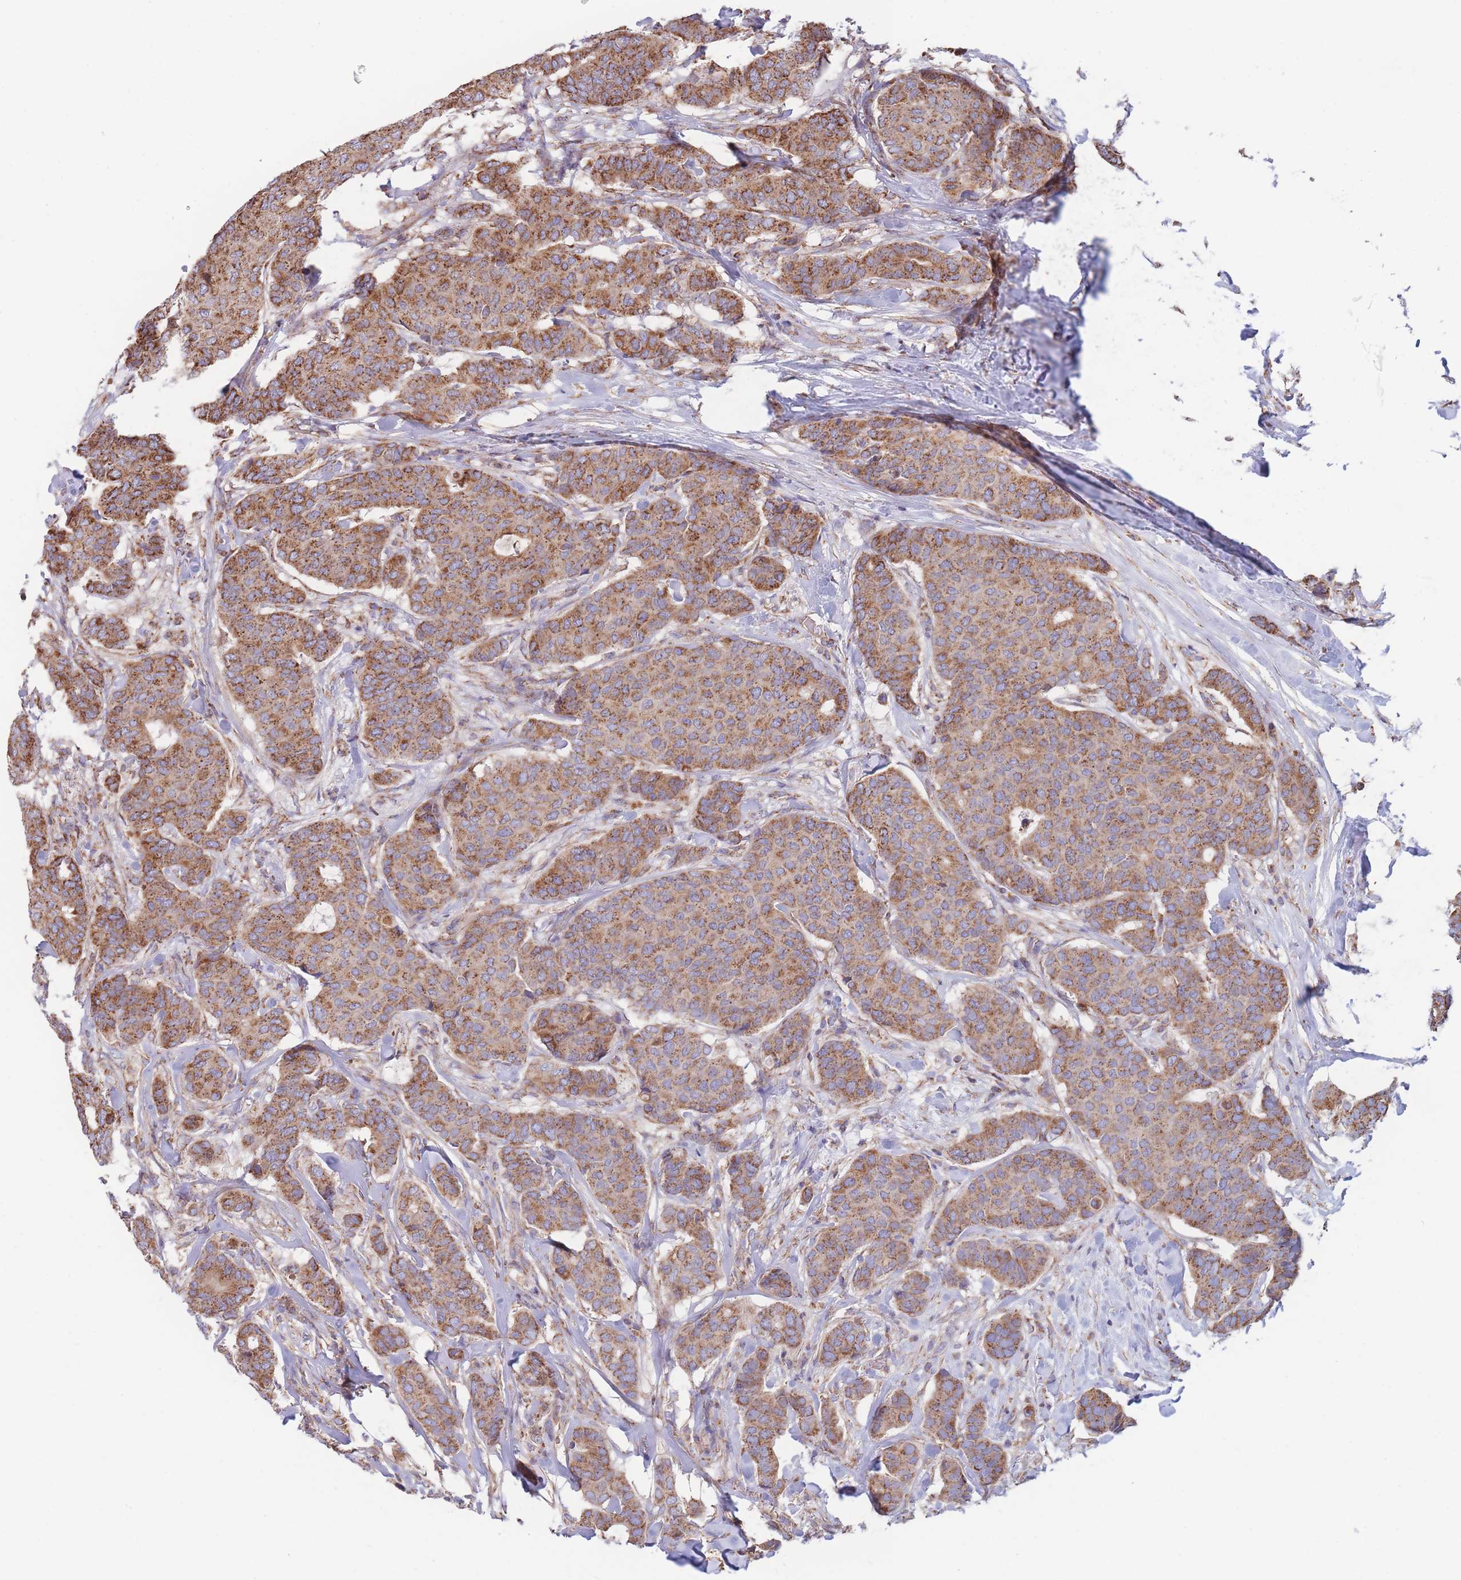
{"staining": {"intensity": "moderate", "quantity": ">75%", "location": "cytoplasmic/membranous"}, "tissue": "breast cancer", "cell_type": "Tumor cells", "image_type": "cancer", "snomed": [{"axis": "morphology", "description": "Duct carcinoma"}, {"axis": "topography", "description": "Breast"}], "caption": "Brown immunohistochemical staining in breast cancer (intraductal carcinoma) demonstrates moderate cytoplasmic/membranous positivity in about >75% of tumor cells. The protein of interest is stained brown, and the nuclei are stained in blue (DAB IHC with brightfield microscopy, high magnification).", "gene": "FKBP8", "patient": {"sex": "female", "age": 75}}